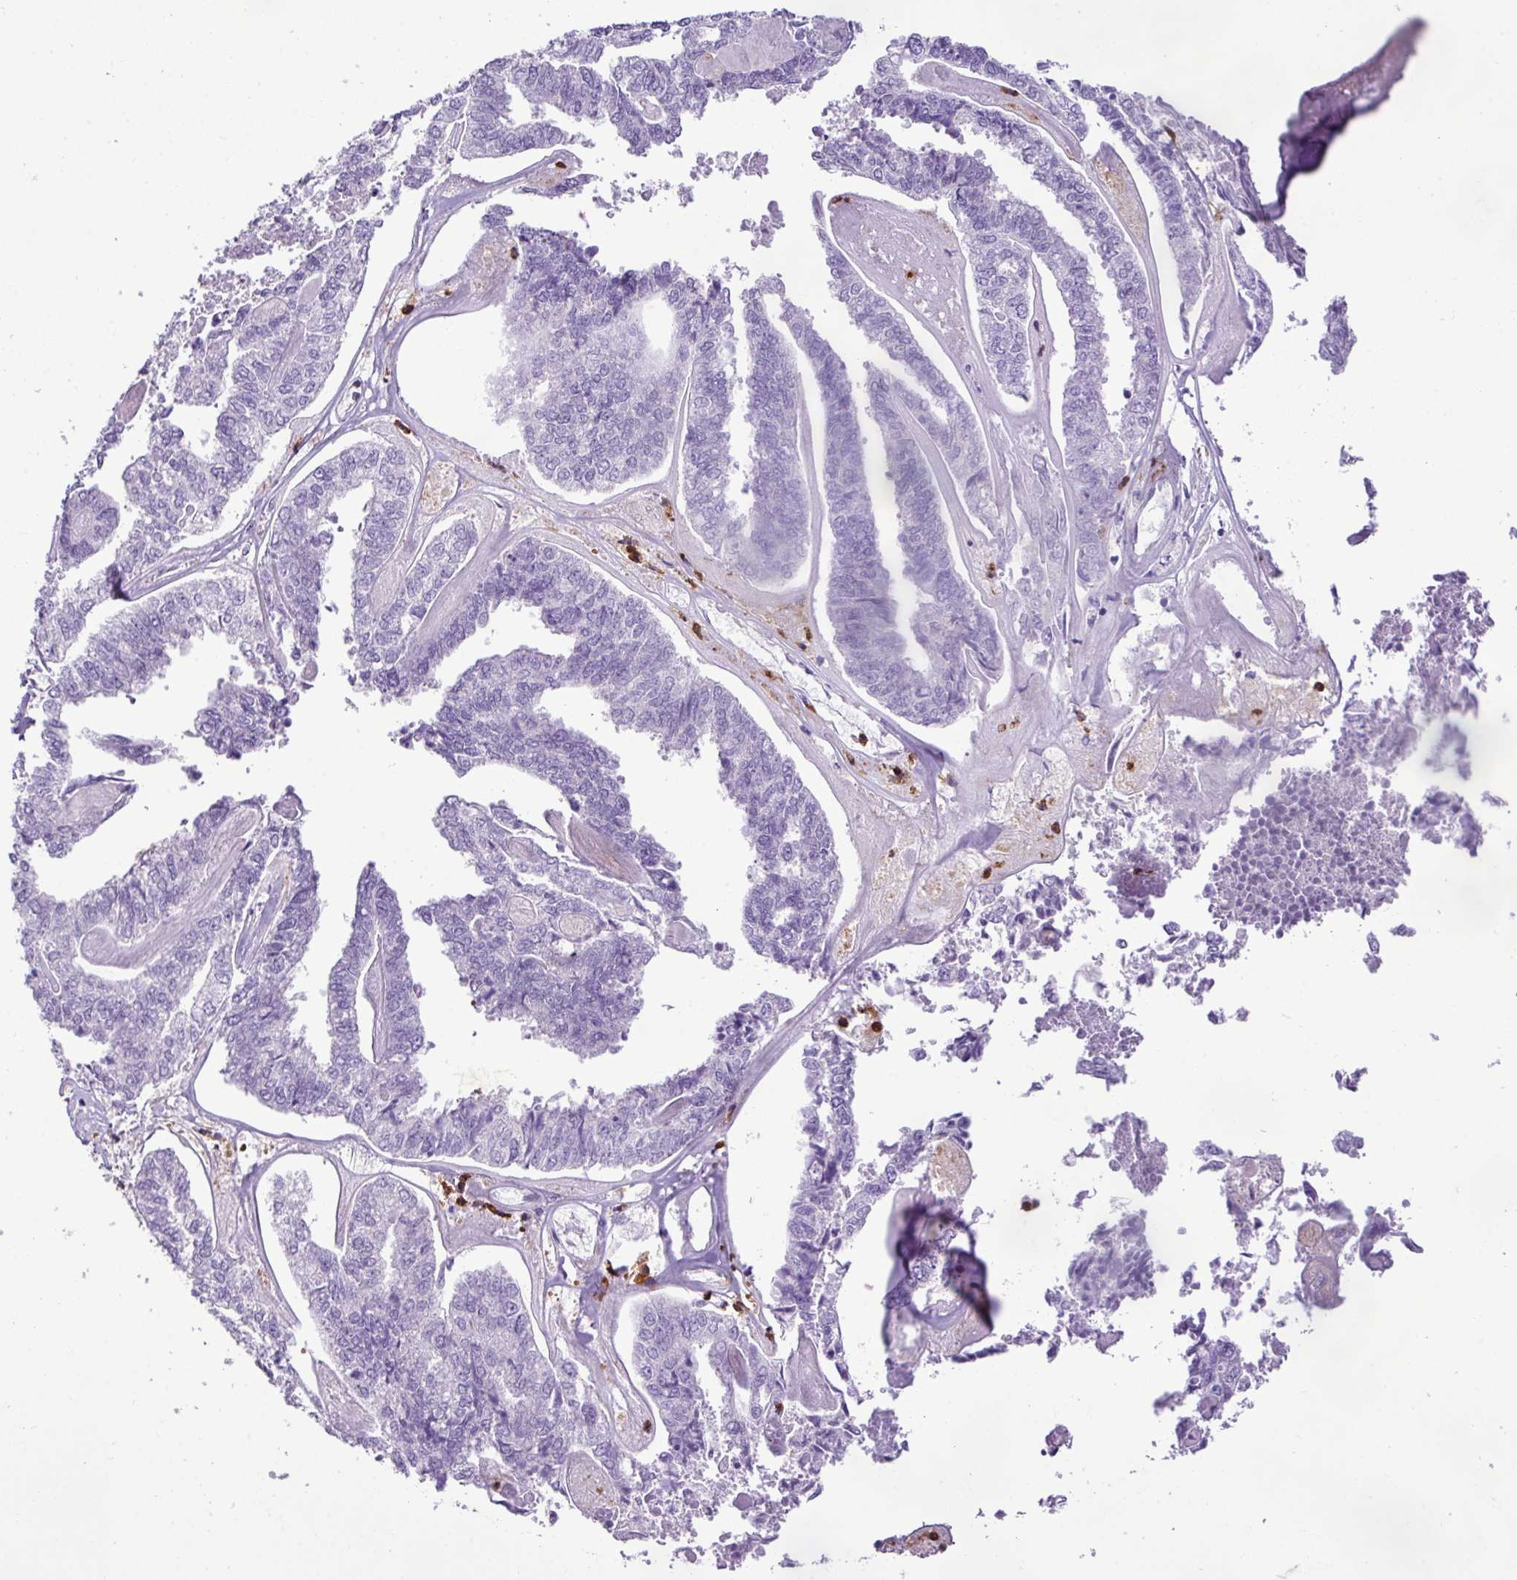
{"staining": {"intensity": "negative", "quantity": "none", "location": "none"}, "tissue": "endometrial cancer", "cell_type": "Tumor cells", "image_type": "cancer", "snomed": [{"axis": "morphology", "description": "Adenocarcinoma, NOS"}, {"axis": "topography", "description": "Endometrium"}], "caption": "Histopathology image shows no significant protein expression in tumor cells of endometrial adenocarcinoma. The staining is performed using DAB brown chromogen with nuclei counter-stained in using hematoxylin.", "gene": "ZSCAN5A", "patient": {"sex": "female", "age": 73}}